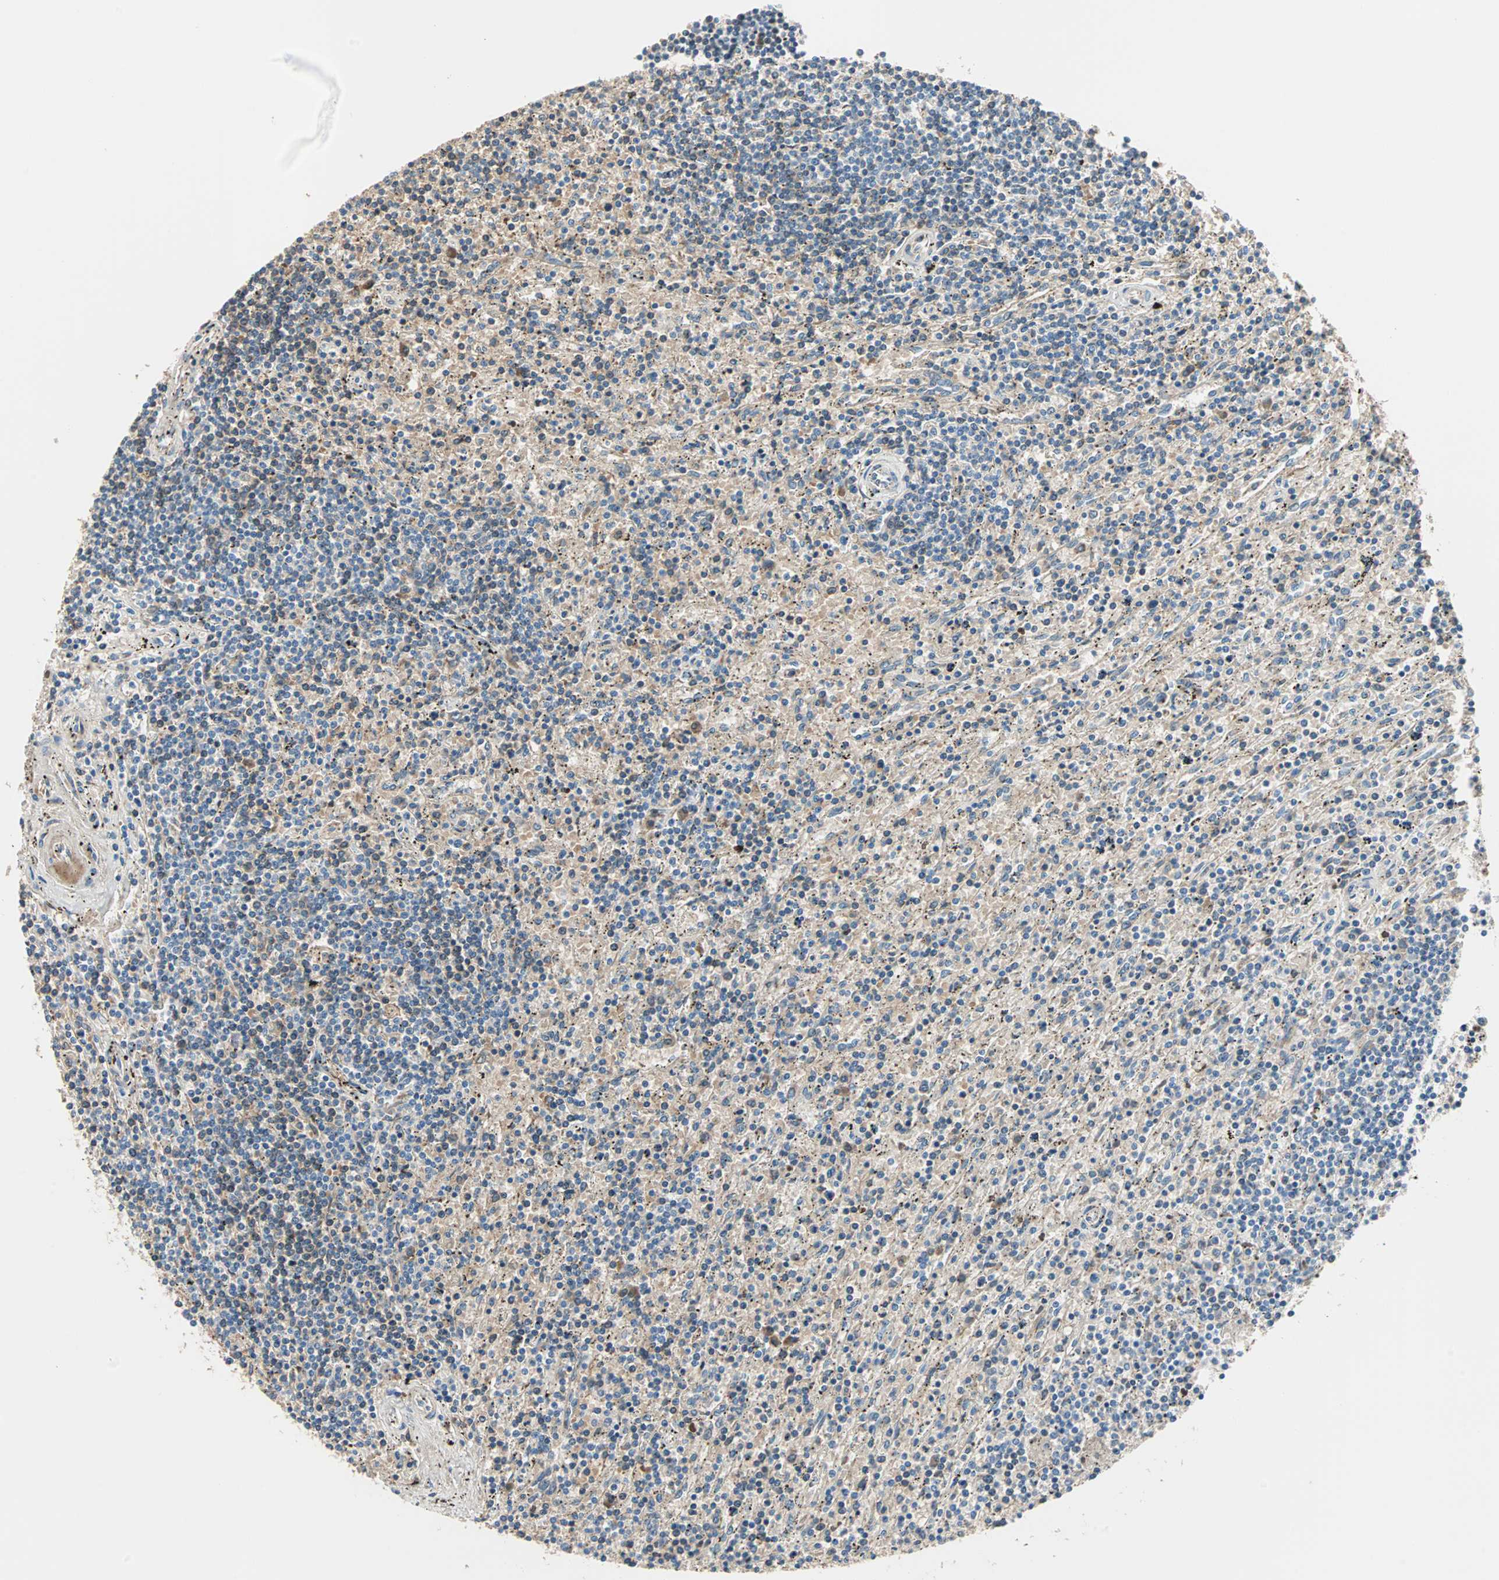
{"staining": {"intensity": "moderate", "quantity": "<25%", "location": "cytoplasmic/membranous"}, "tissue": "lymphoma", "cell_type": "Tumor cells", "image_type": "cancer", "snomed": [{"axis": "morphology", "description": "Malignant lymphoma, non-Hodgkin's type, Low grade"}, {"axis": "topography", "description": "Spleen"}], "caption": "About <25% of tumor cells in low-grade malignant lymphoma, non-Hodgkin's type display moderate cytoplasmic/membranous protein expression as visualized by brown immunohistochemical staining.", "gene": "TST", "patient": {"sex": "male", "age": 76}}